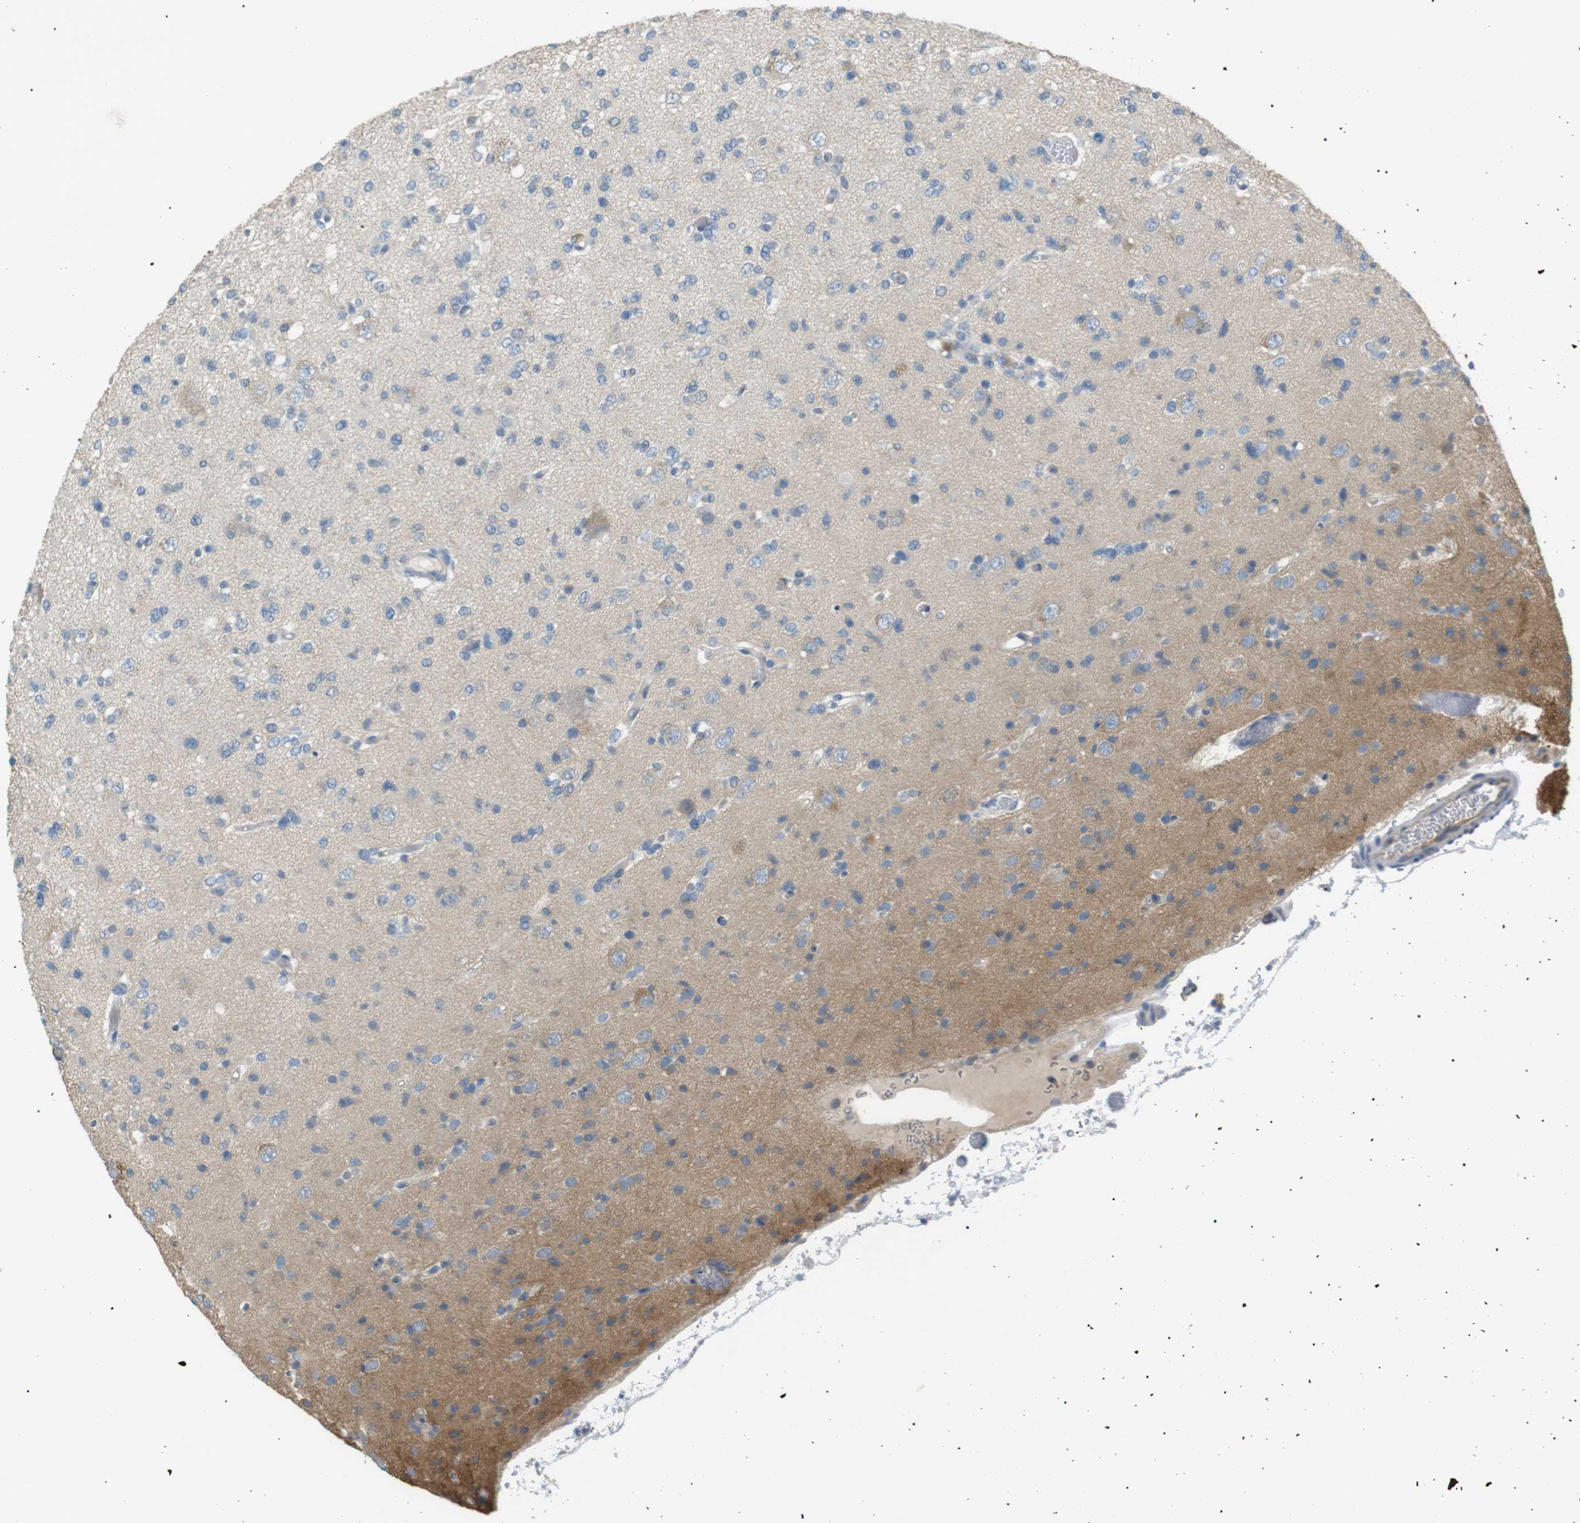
{"staining": {"intensity": "weak", "quantity": "<25%", "location": "cytoplasmic/membranous"}, "tissue": "glioma", "cell_type": "Tumor cells", "image_type": "cancer", "snomed": [{"axis": "morphology", "description": "Glioma, malignant, Low grade"}, {"axis": "topography", "description": "Brain"}], "caption": "Immunohistochemistry of malignant low-grade glioma reveals no staining in tumor cells.", "gene": "CDH26", "patient": {"sex": "female", "age": 22}}